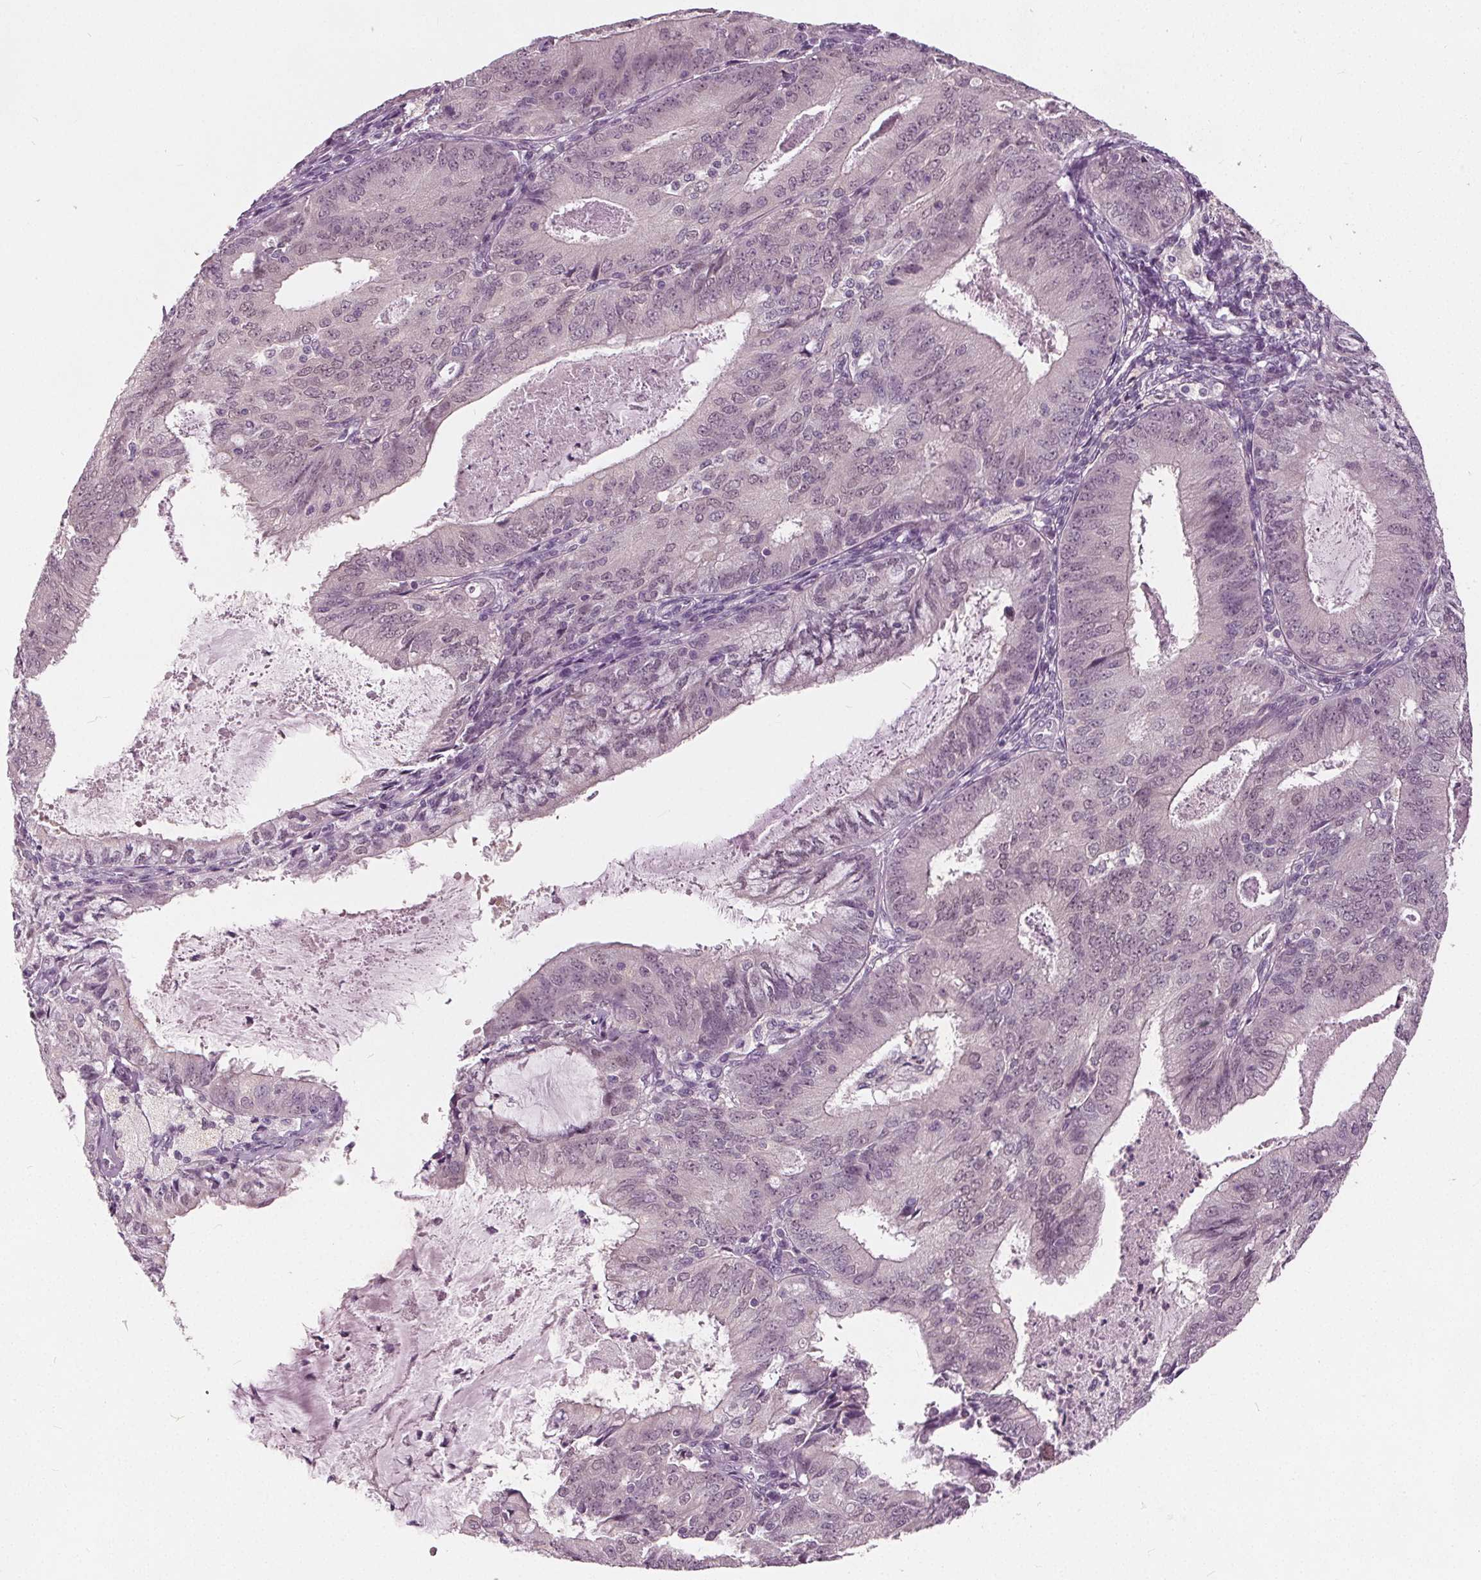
{"staining": {"intensity": "negative", "quantity": "none", "location": "none"}, "tissue": "endometrial cancer", "cell_type": "Tumor cells", "image_type": "cancer", "snomed": [{"axis": "morphology", "description": "Adenocarcinoma, NOS"}, {"axis": "topography", "description": "Endometrium"}], "caption": "A micrograph of human endometrial adenocarcinoma is negative for staining in tumor cells.", "gene": "TKFC", "patient": {"sex": "female", "age": 57}}